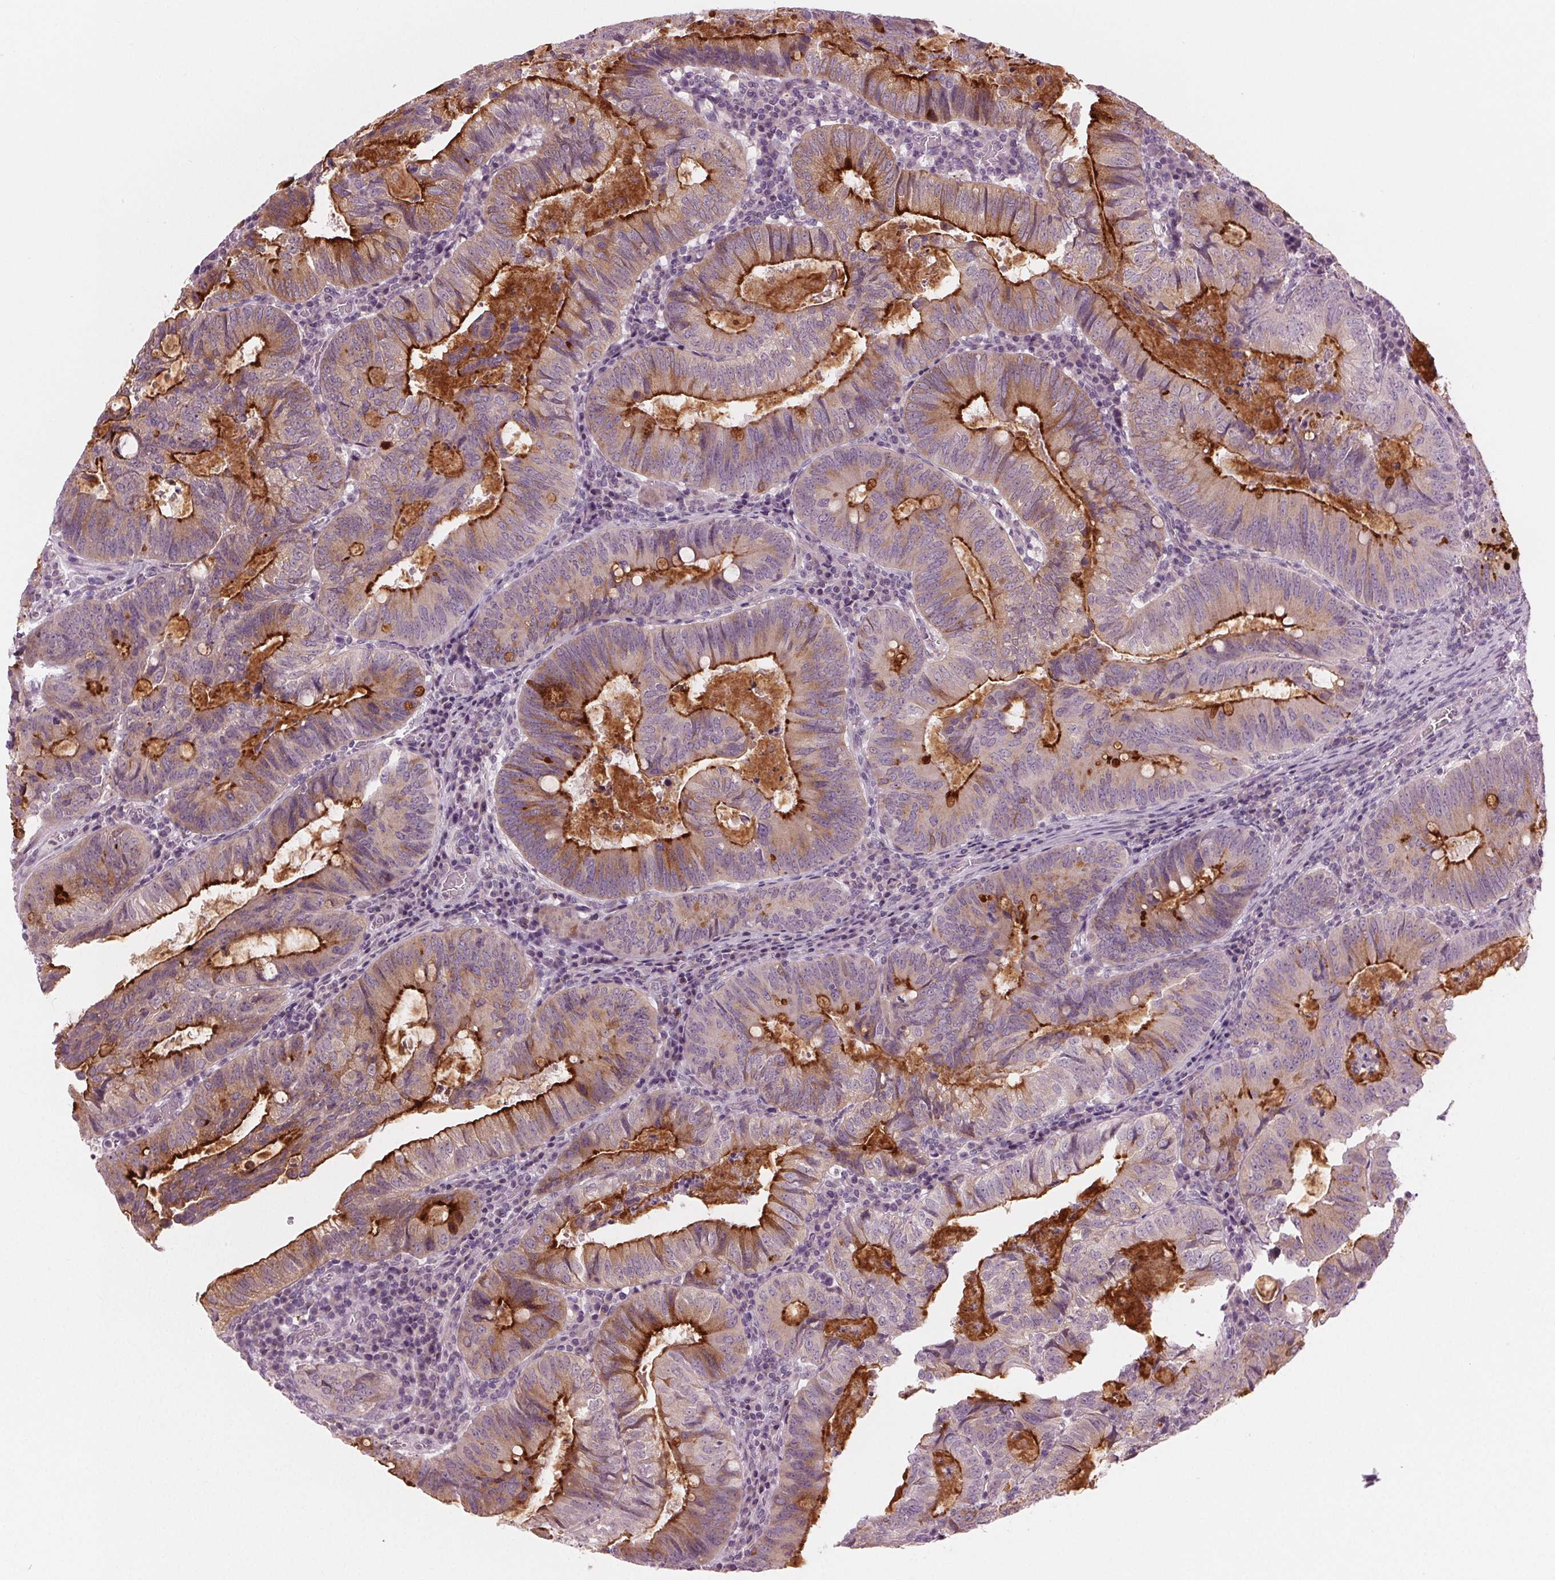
{"staining": {"intensity": "strong", "quantity": "<25%", "location": "cytoplasmic/membranous"}, "tissue": "colorectal cancer", "cell_type": "Tumor cells", "image_type": "cancer", "snomed": [{"axis": "morphology", "description": "Adenocarcinoma, NOS"}, {"axis": "topography", "description": "Colon"}], "caption": "IHC image of neoplastic tissue: human colorectal cancer (adenocarcinoma) stained using immunohistochemistry (IHC) demonstrates medium levels of strong protein expression localized specifically in the cytoplasmic/membranous of tumor cells, appearing as a cytoplasmic/membranous brown color.", "gene": "PRAP1", "patient": {"sex": "male", "age": 67}}